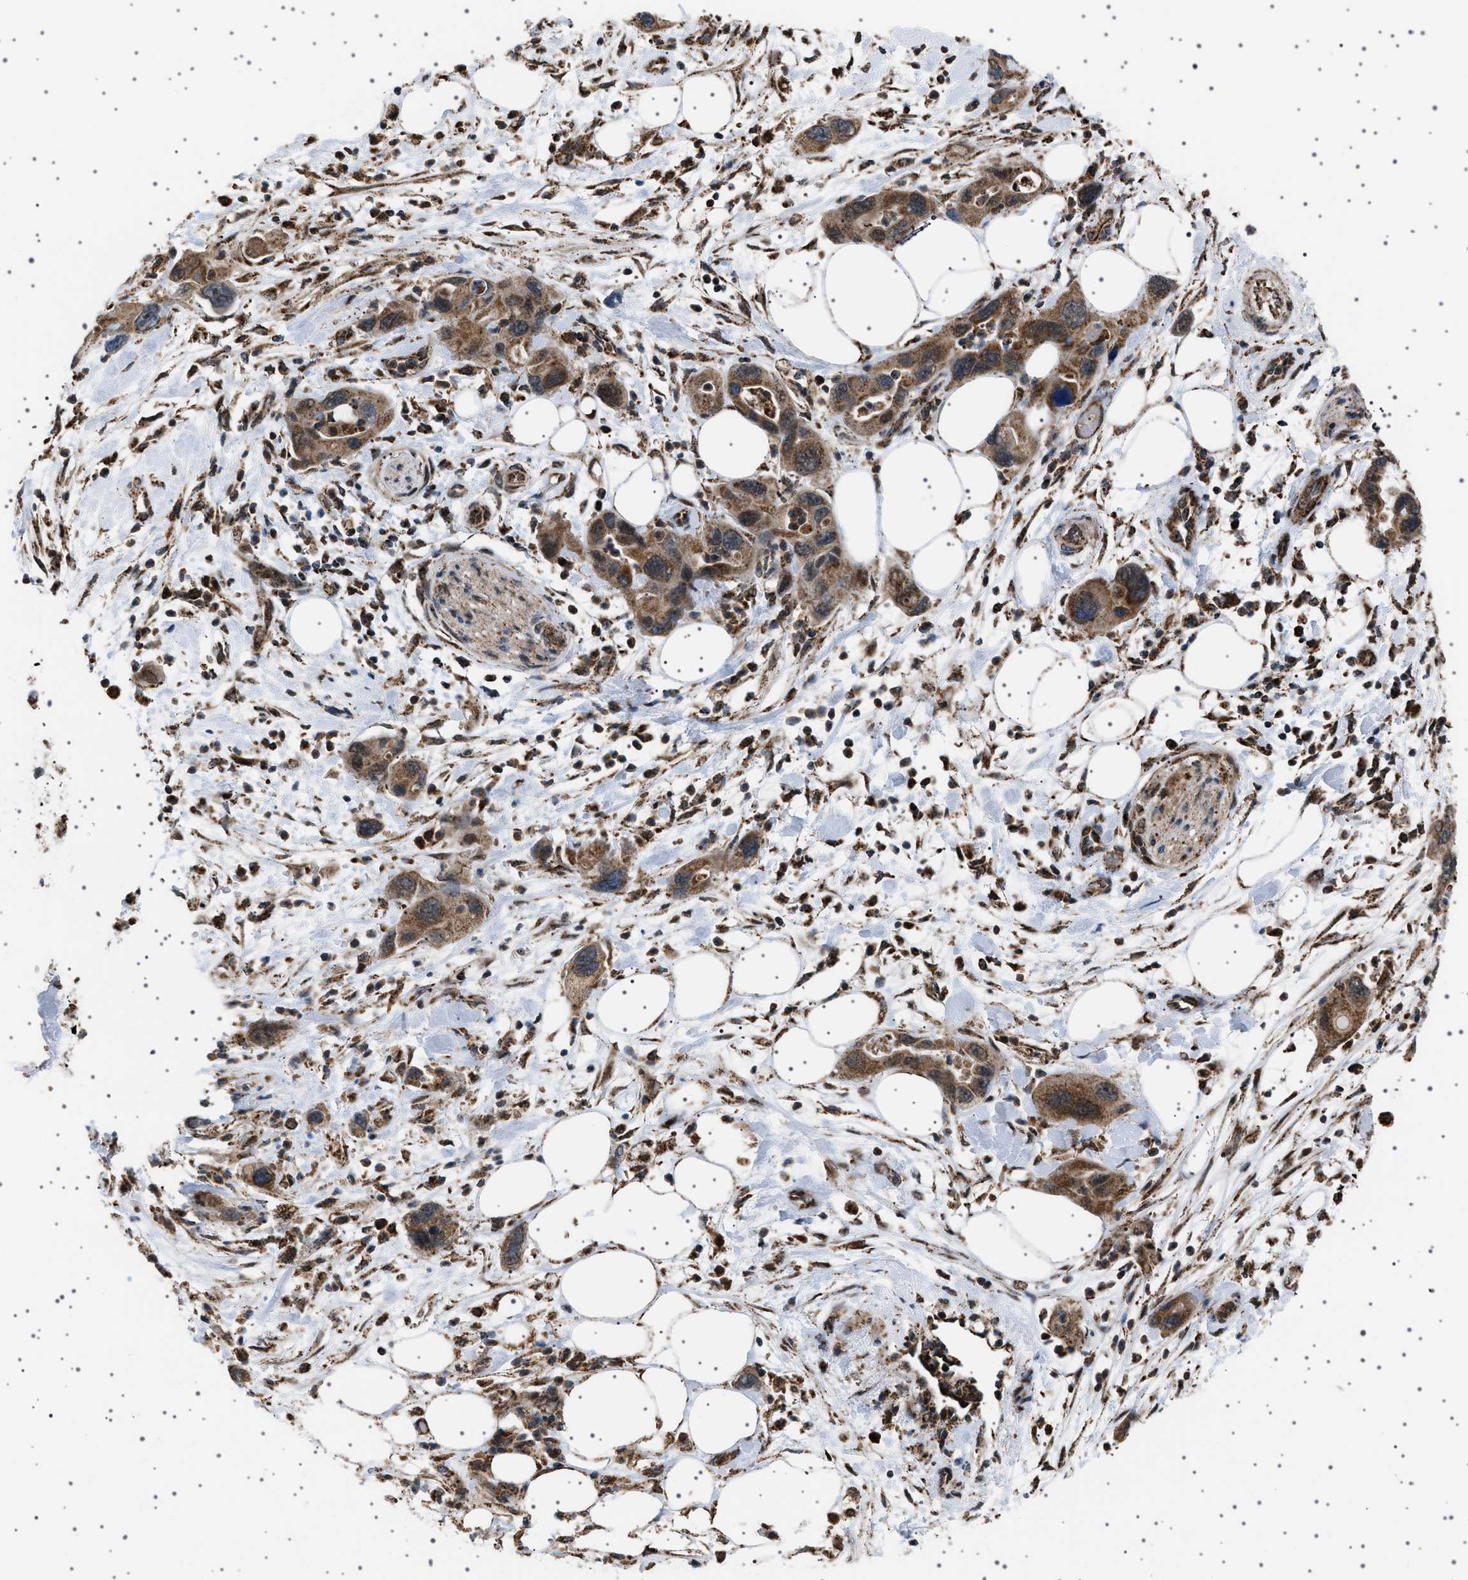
{"staining": {"intensity": "moderate", "quantity": ">75%", "location": "cytoplasmic/membranous"}, "tissue": "pancreatic cancer", "cell_type": "Tumor cells", "image_type": "cancer", "snomed": [{"axis": "morphology", "description": "Normal tissue, NOS"}, {"axis": "morphology", "description": "Adenocarcinoma, NOS"}, {"axis": "topography", "description": "Pancreas"}], "caption": "The immunohistochemical stain highlights moderate cytoplasmic/membranous expression in tumor cells of pancreatic cancer (adenocarcinoma) tissue.", "gene": "MELK", "patient": {"sex": "female", "age": 71}}